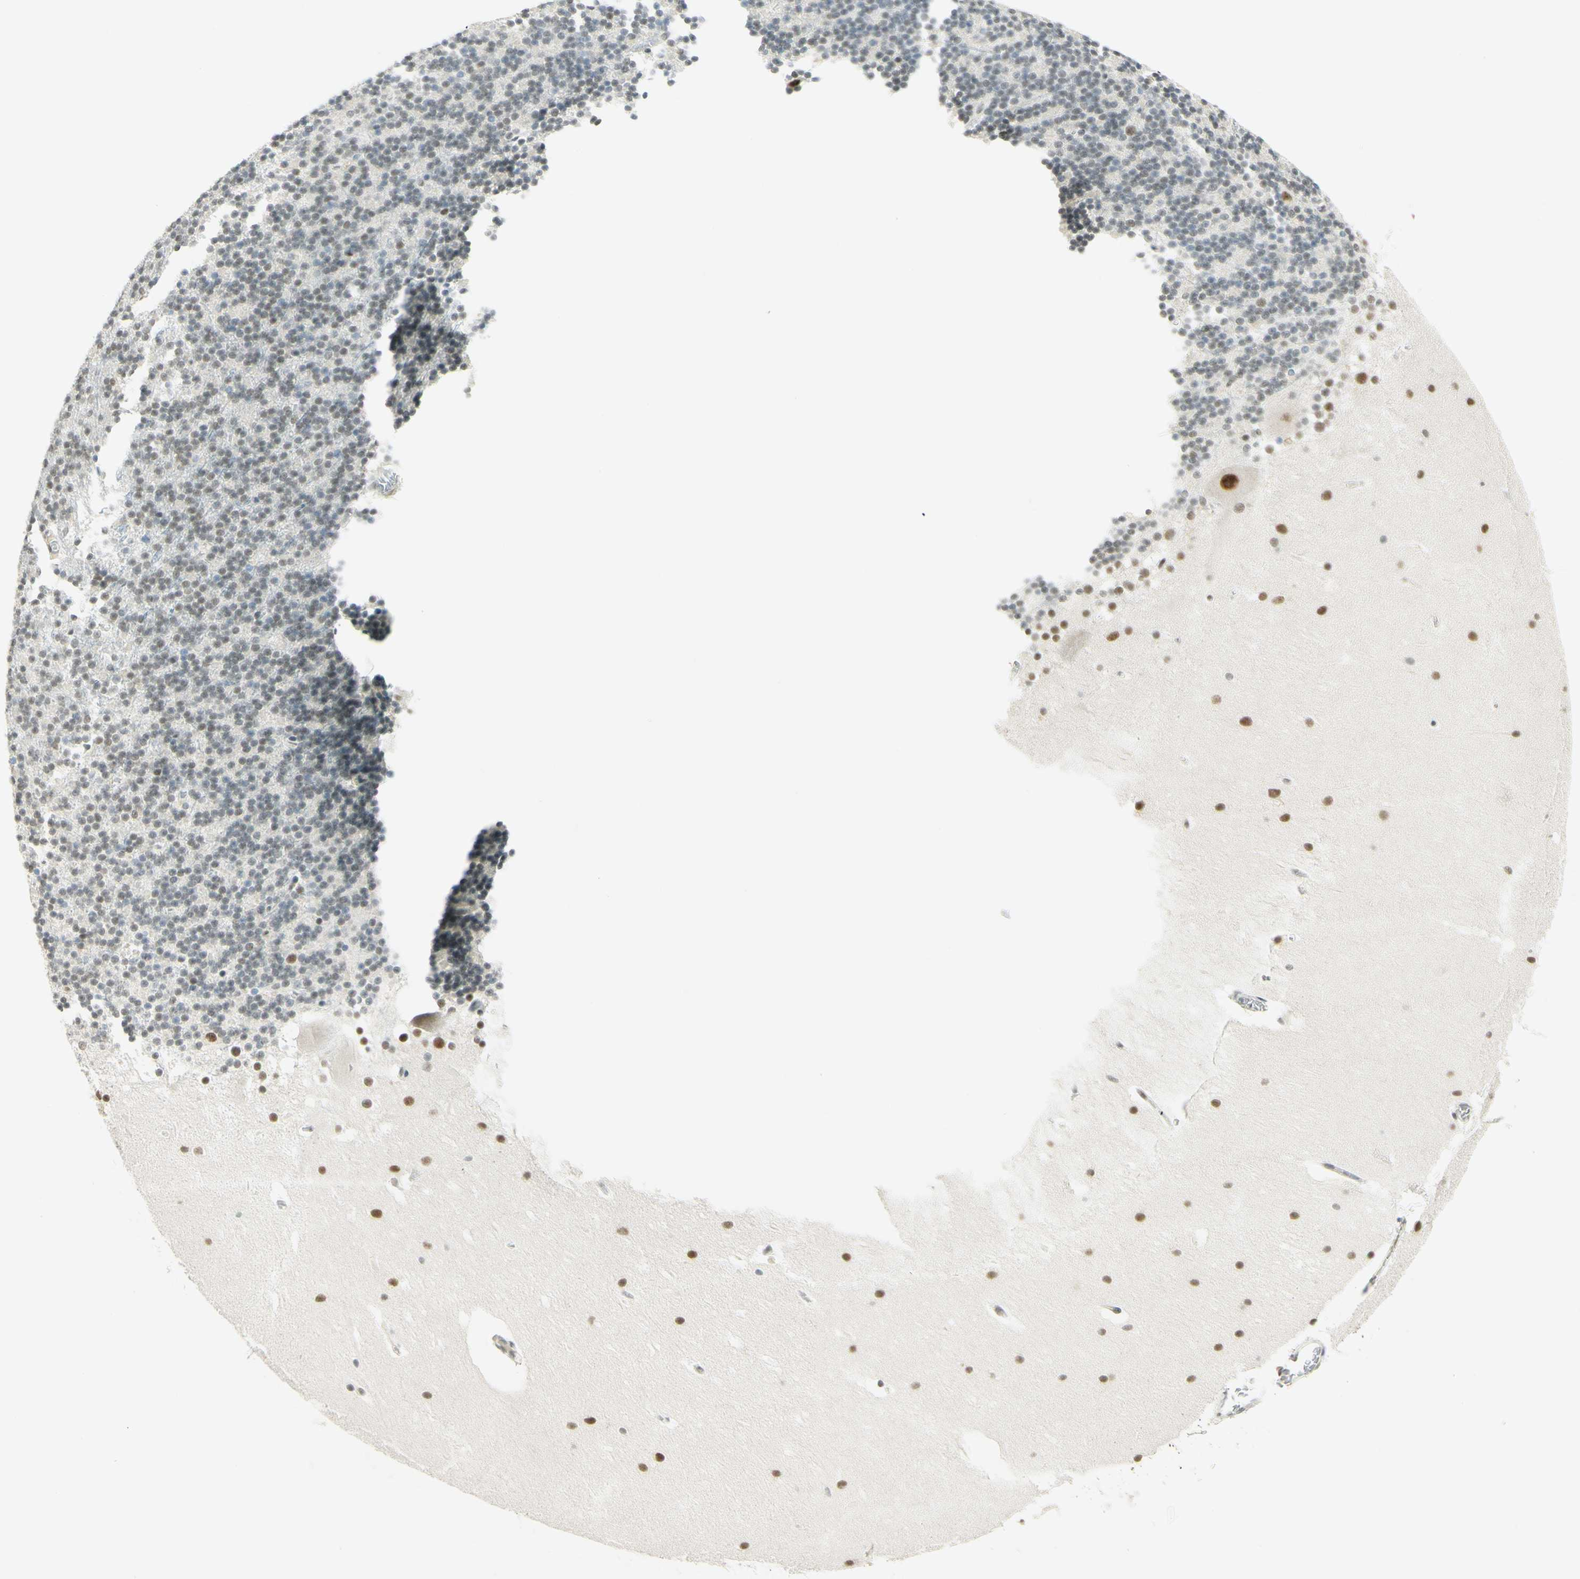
{"staining": {"intensity": "weak", "quantity": "25%-75%", "location": "nuclear"}, "tissue": "cerebellum", "cell_type": "Cells in granular layer", "image_type": "normal", "snomed": [{"axis": "morphology", "description": "Normal tissue, NOS"}, {"axis": "topography", "description": "Cerebellum"}], "caption": "Immunohistochemistry (IHC) of normal cerebellum shows low levels of weak nuclear expression in approximately 25%-75% of cells in granular layer. Nuclei are stained in blue.", "gene": "PMS2", "patient": {"sex": "female", "age": 19}}